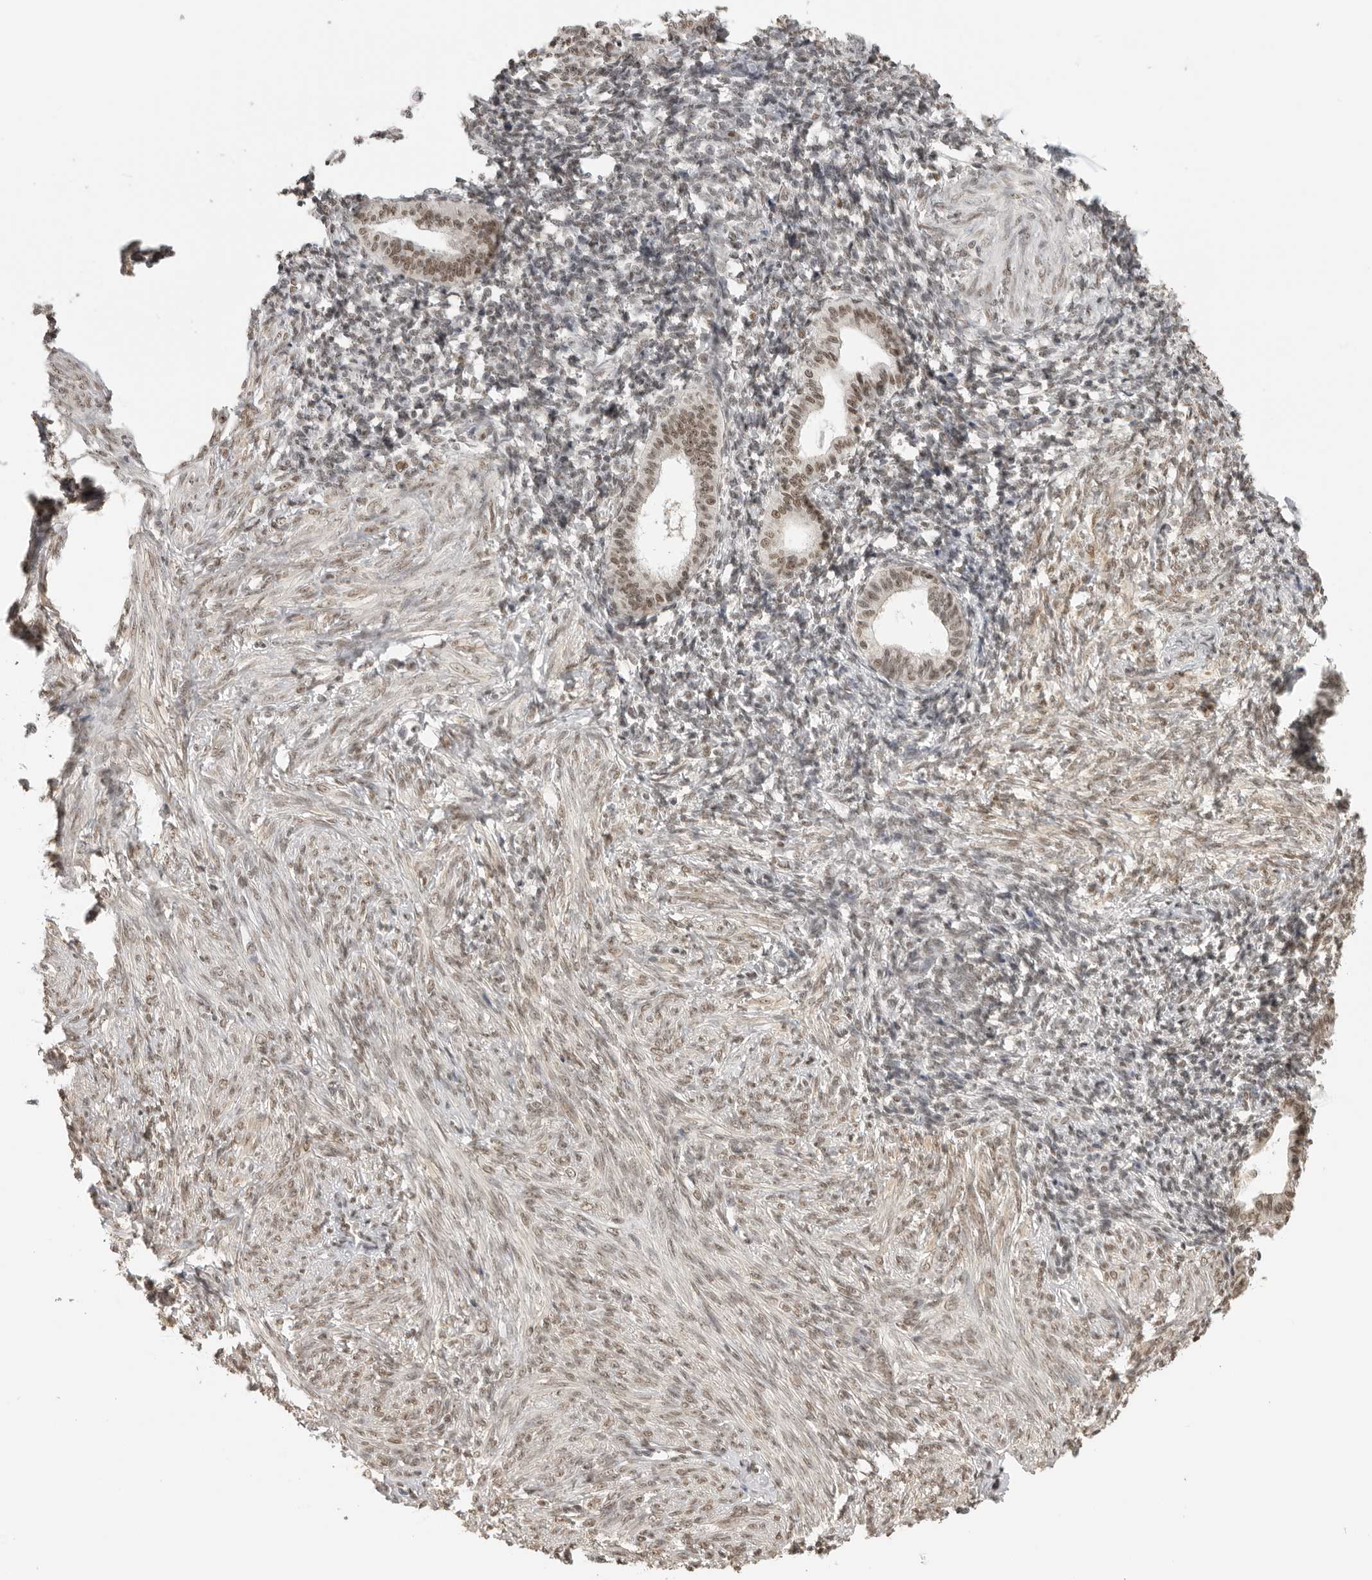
{"staining": {"intensity": "weak", "quantity": "25%-75%", "location": "nuclear"}, "tissue": "endometrium", "cell_type": "Cells in endometrial stroma", "image_type": "normal", "snomed": [{"axis": "morphology", "description": "Normal tissue, NOS"}, {"axis": "topography", "description": "Endometrium"}], "caption": "Immunohistochemistry (IHC) photomicrograph of unremarkable human endometrium stained for a protein (brown), which displays low levels of weak nuclear staining in approximately 25%-75% of cells in endometrial stroma.", "gene": "RPA2", "patient": {"sex": "female", "age": 77}}